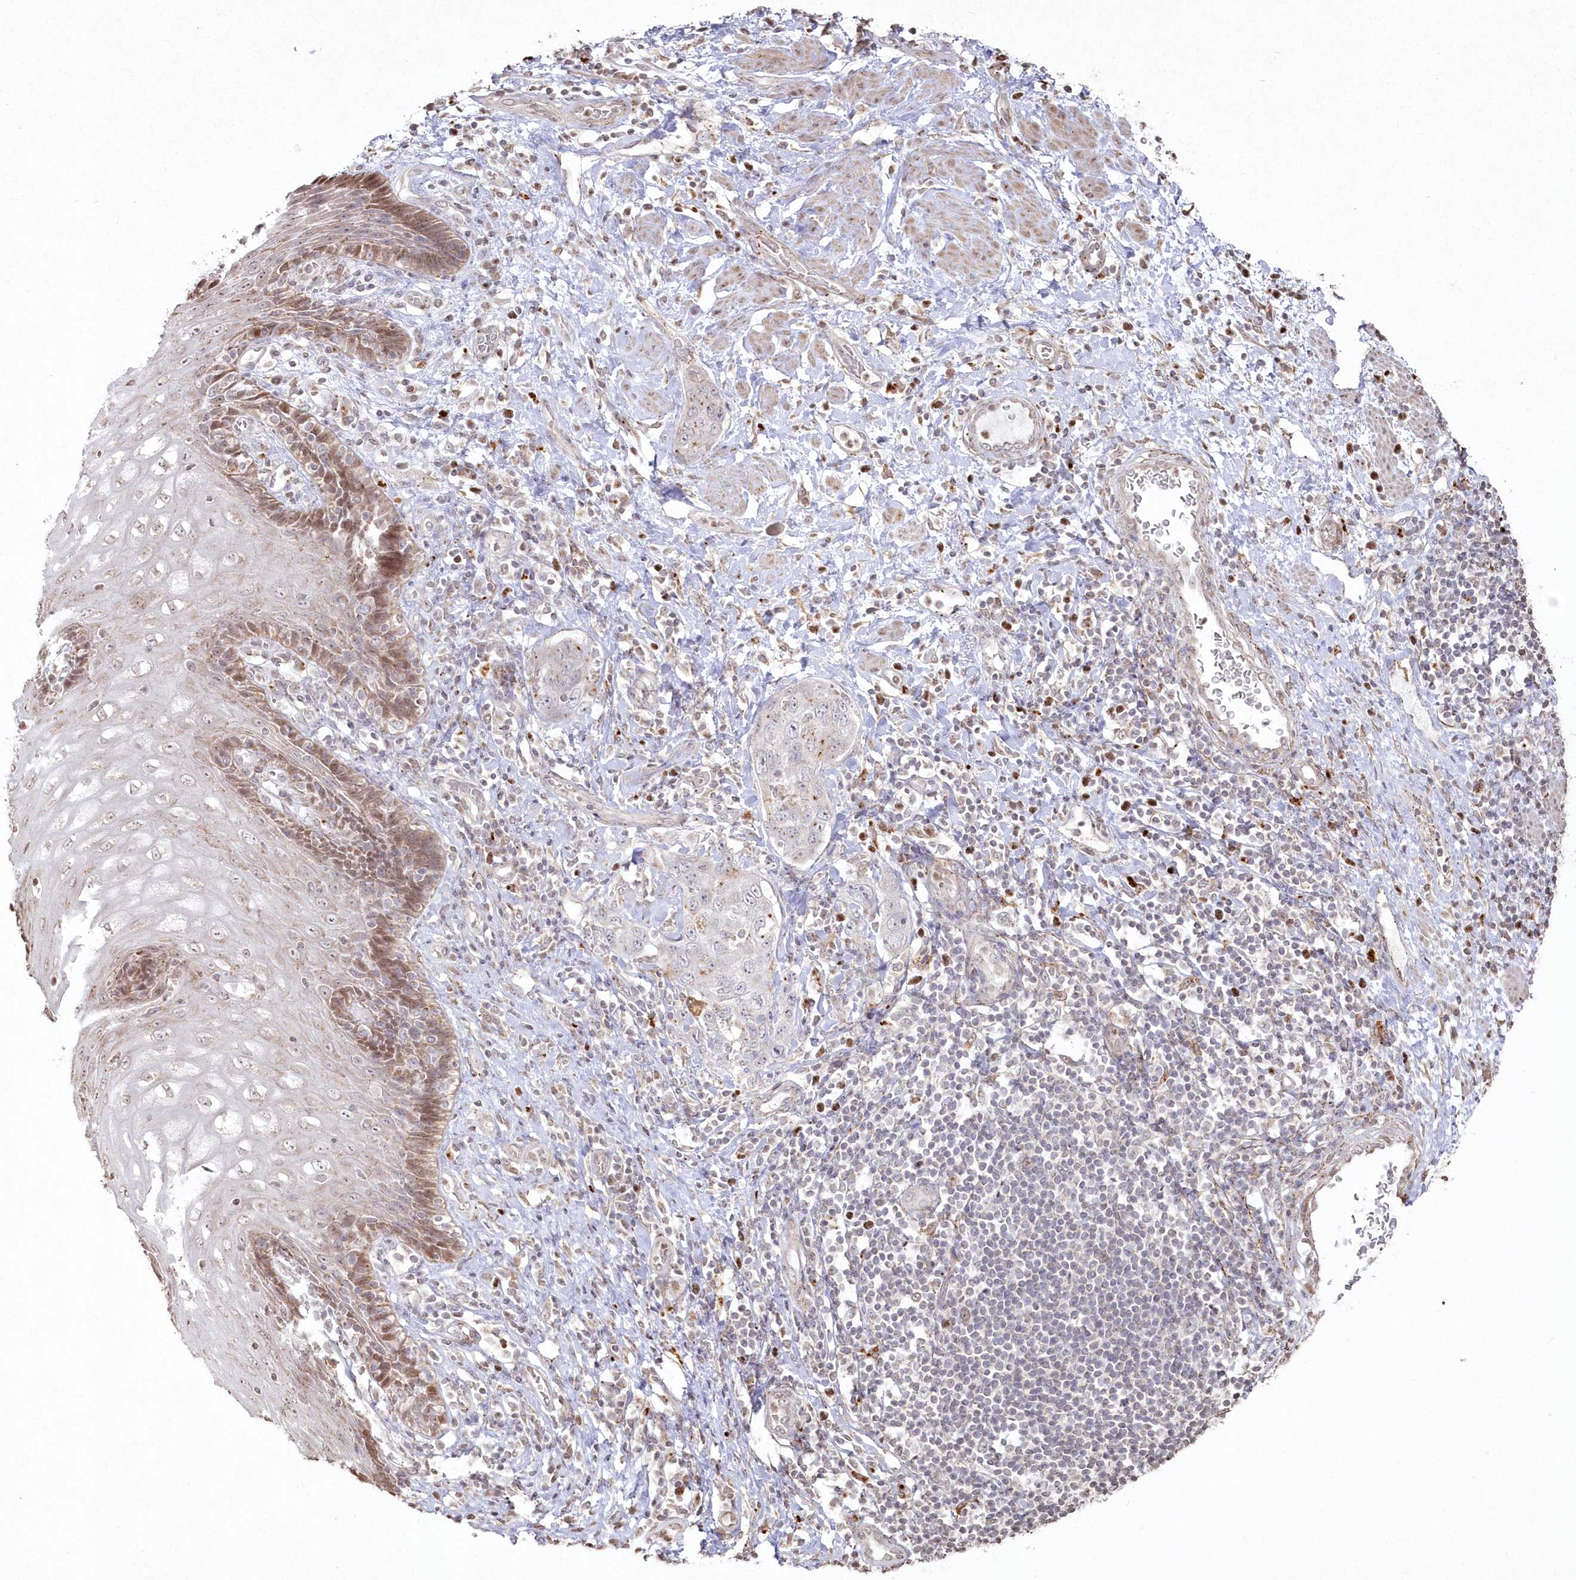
{"staining": {"intensity": "weak", "quantity": "<25%", "location": "cytoplasmic/membranous"}, "tissue": "stomach cancer", "cell_type": "Tumor cells", "image_type": "cancer", "snomed": [{"axis": "morphology", "description": "Adenocarcinoma, NOS"}, {"axis": "topography", "description": "Stomach"}], "caption": "An image of stomach cancer stained for a protein displays no brown staining in tumor cells.", "gene": "ARSB", "patient": {"sex": "male", "age": 48}}